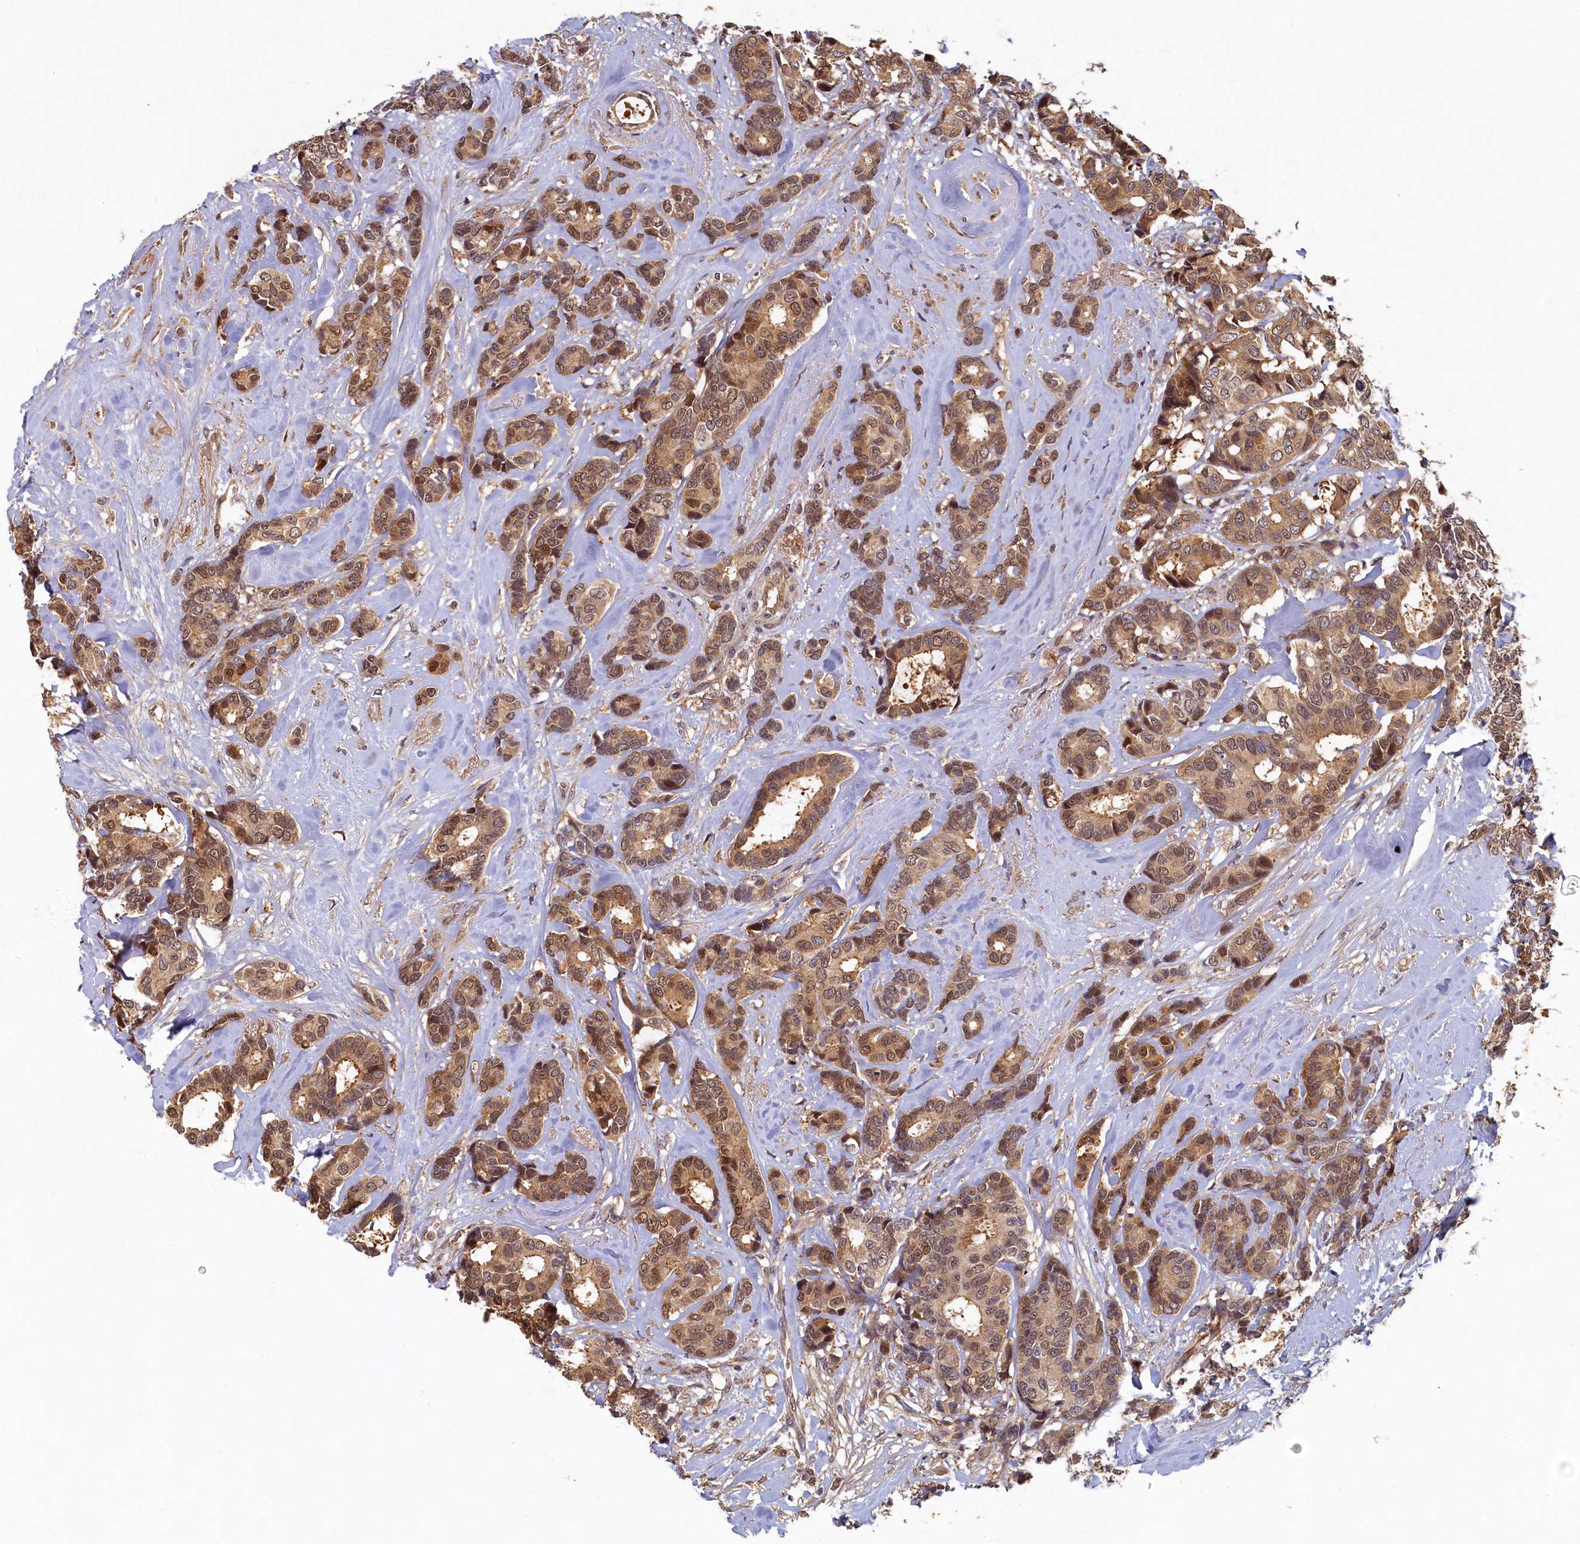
{"staining": {"intensity": "moderate", "quantity": ">75%", "location": "cytoplasmic/membranous,nuclear"}, "tissue": "breast cancer", "cell_type": "Tumor cells", "image_type": "cancer", "snomed": [{"axis": "morphology", "description": "Duct carcinoma"}, {"axis": "topography", "description": "Breast"}], "caption": "IHC staining of breast infiltrating ductal carcinoma, which shows medium levels of moderate cytoplasmic/membranous and nuclear staining in approximately >75% of tumor cells indicating moderate cytoplasmic/membranous and nuclear protein positivity. The staining was performed using DAB (brown) for protein detection and nuclei were counterstained in hematoxylin (blue).", "gene": "LCMT2", "patient": {"sex": "female", "age": 87}}